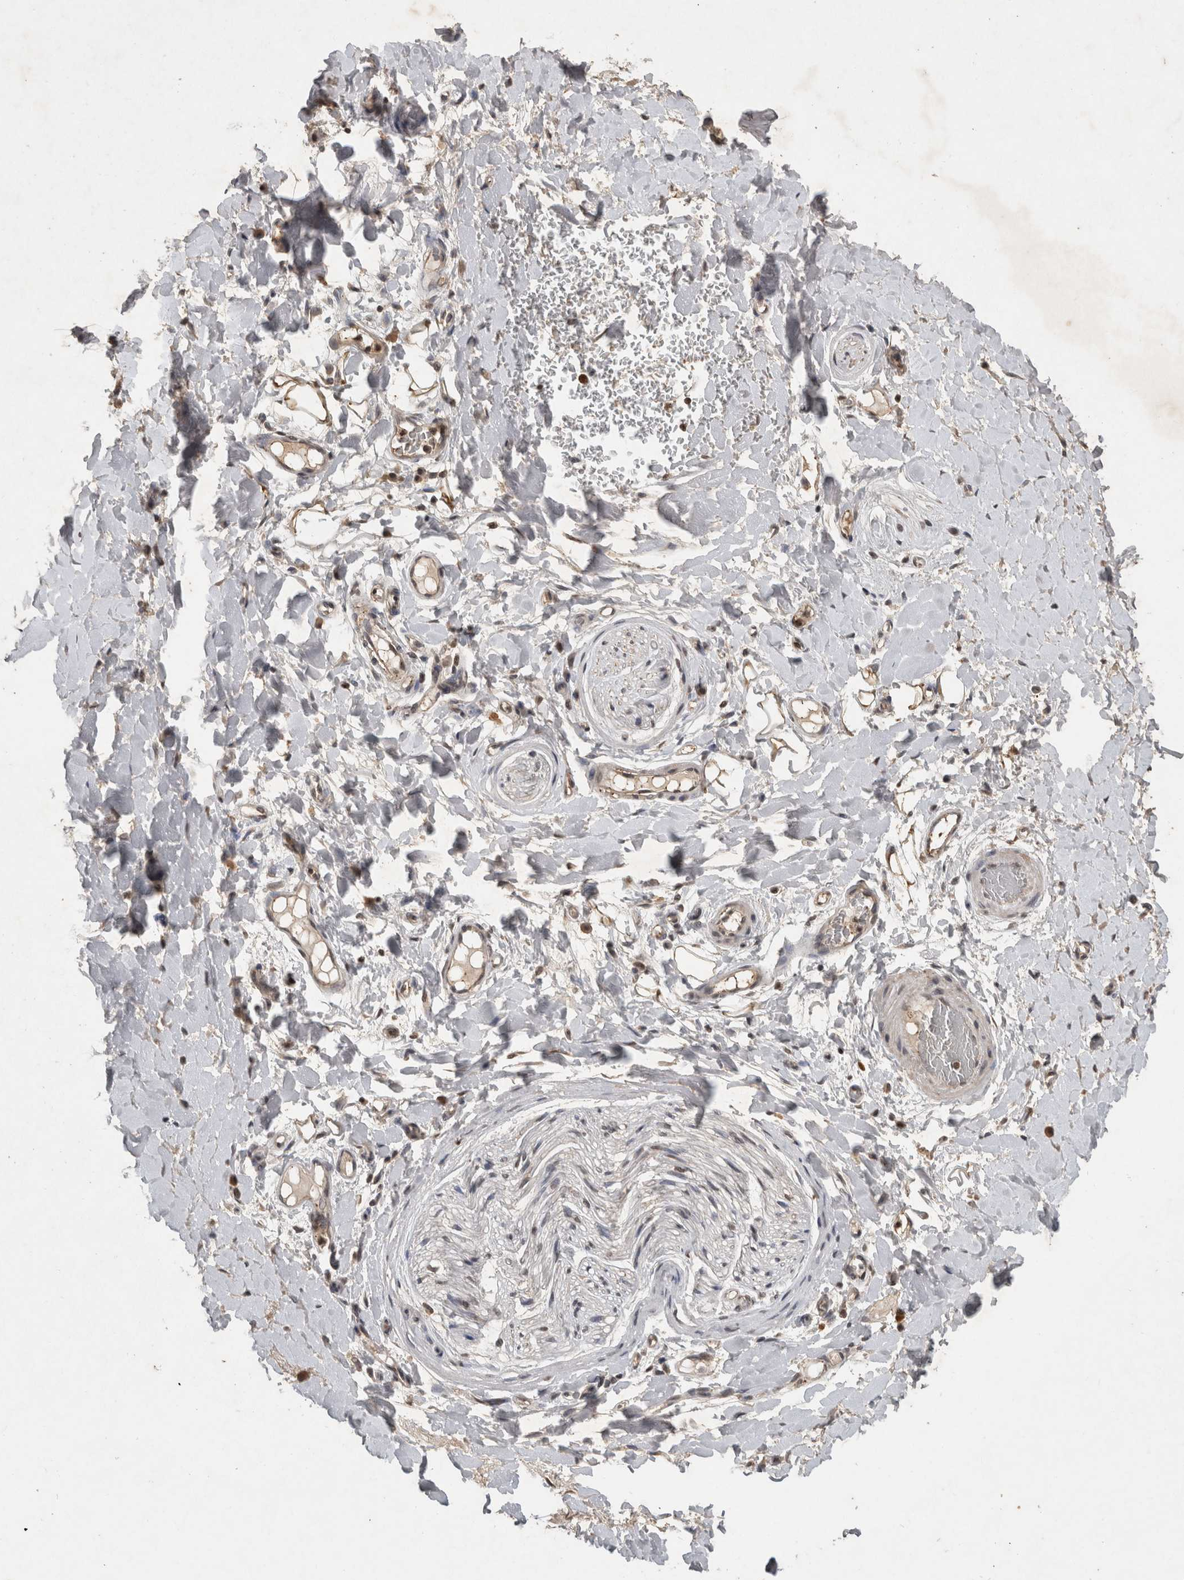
{"staining": {"intensity": "moderate", "quantity": "25%-75%", "location": "cytoplasmic/membranous"}, "tissue": "adipose tissue", "cell_type": "Adipocytes", "image_type": "normal", "snomed": [{"axis": "morphology", "description": "Normal tissue, NOS"}, {"axis": "morphology", "description": "Adenocarcinoma, NOS"}, {"axis": "topography", "description": "Esophagus"}], "caption": "Human adipose tissue stained with a brown dye shows moderate cytoplasmic/membranous positive staining in about 25%-75% of adipocytes.", "gene": "HRK", "patient": {"sex": "male", "age": 62}}